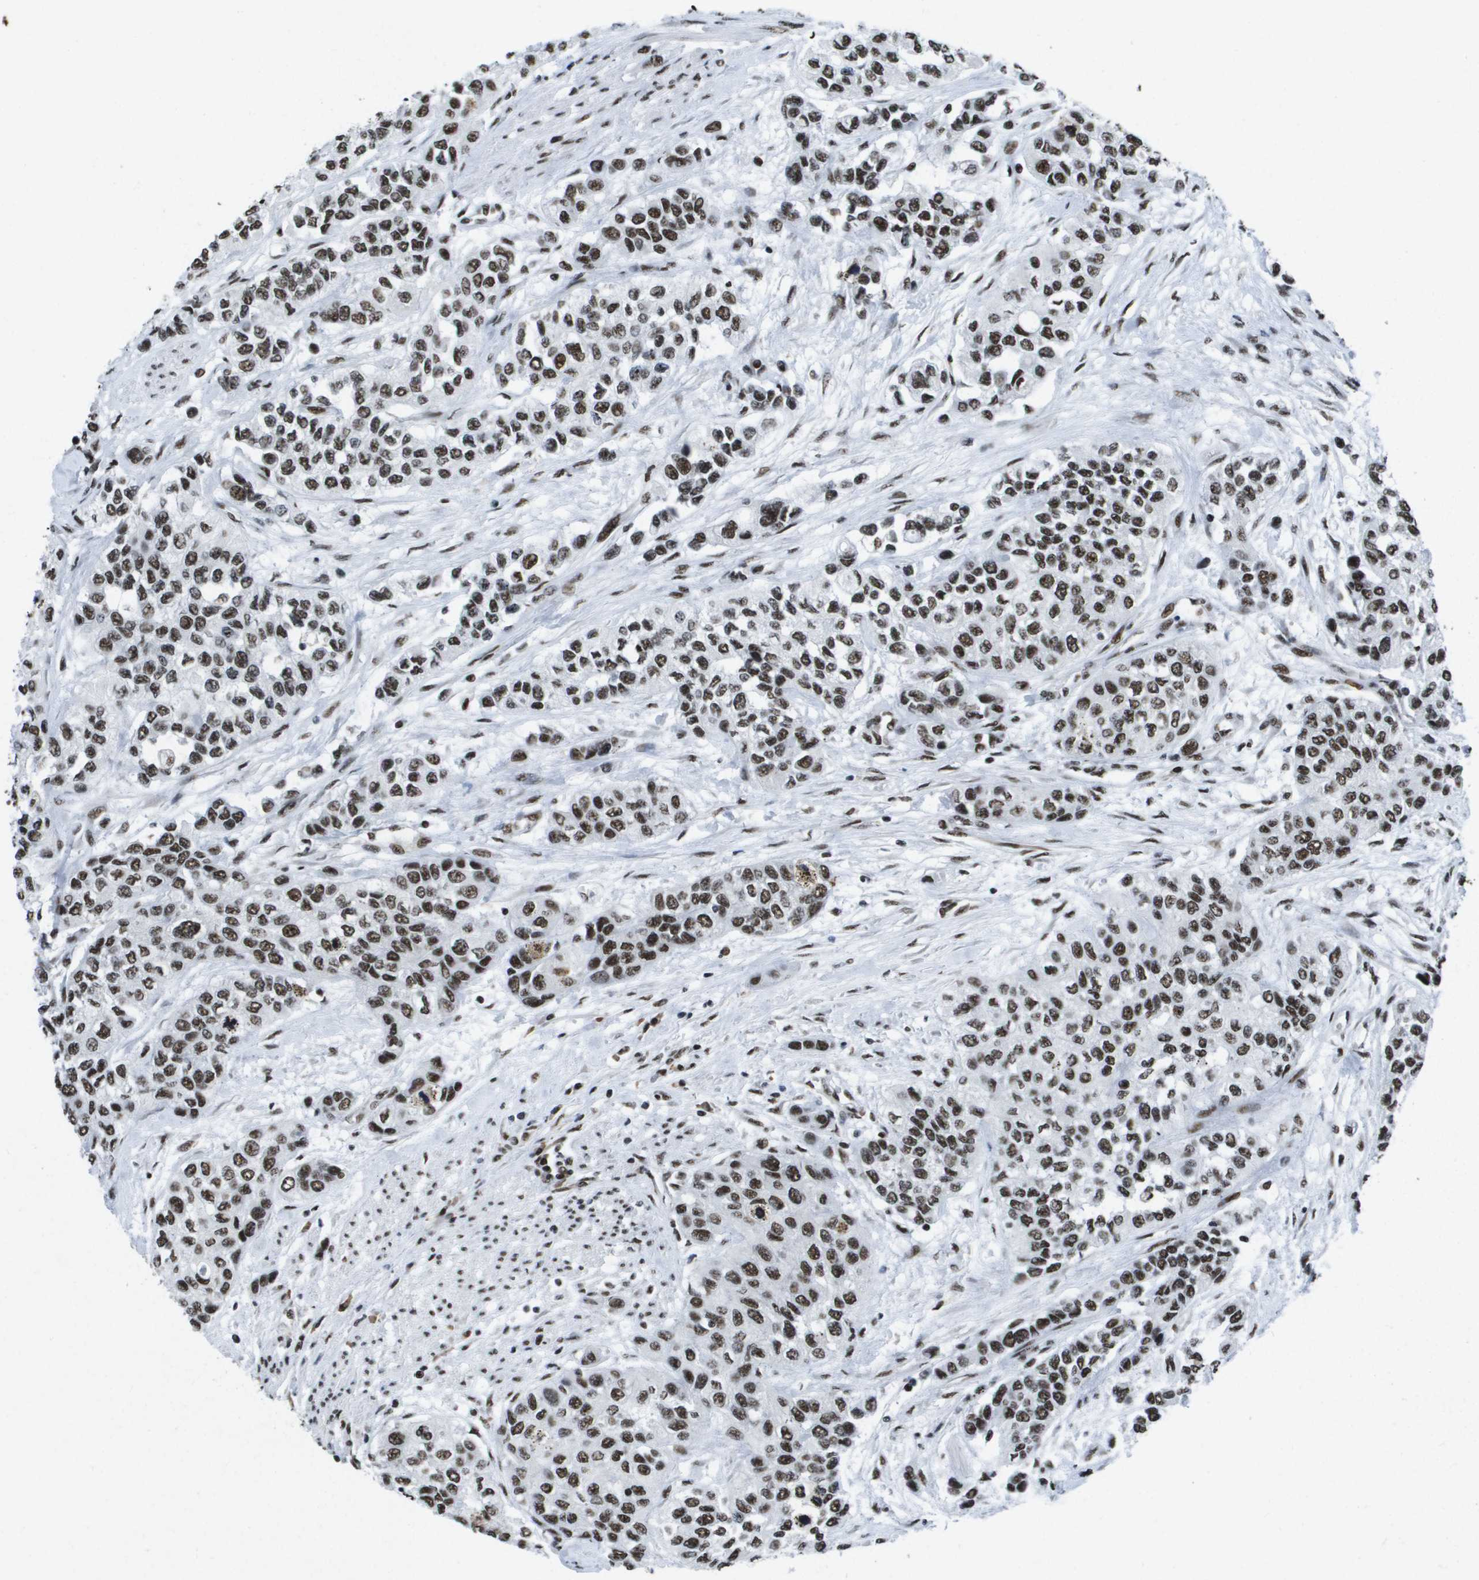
{"staining": {"intensity": "strong", "quantity": ">75%", "location": "nuclear"}, "tissue": "urothelial cancer", "cell_type": "Tumor cells", "image_type": "cancer", "snomed": [{"axis": "morphology", "description": "Urothelial carcinoma, High grade"}, {"axis": "topography", "description": "Urinary bladder"}], "caption": "A histopathology image showing strong nuclear expression in approximately >75% of tumor cells in urothelial cancer, as visualized by brown immunohistochemical staining.", "gene": "NSRP1", "patient": {"sex": "female", "age": 56}}